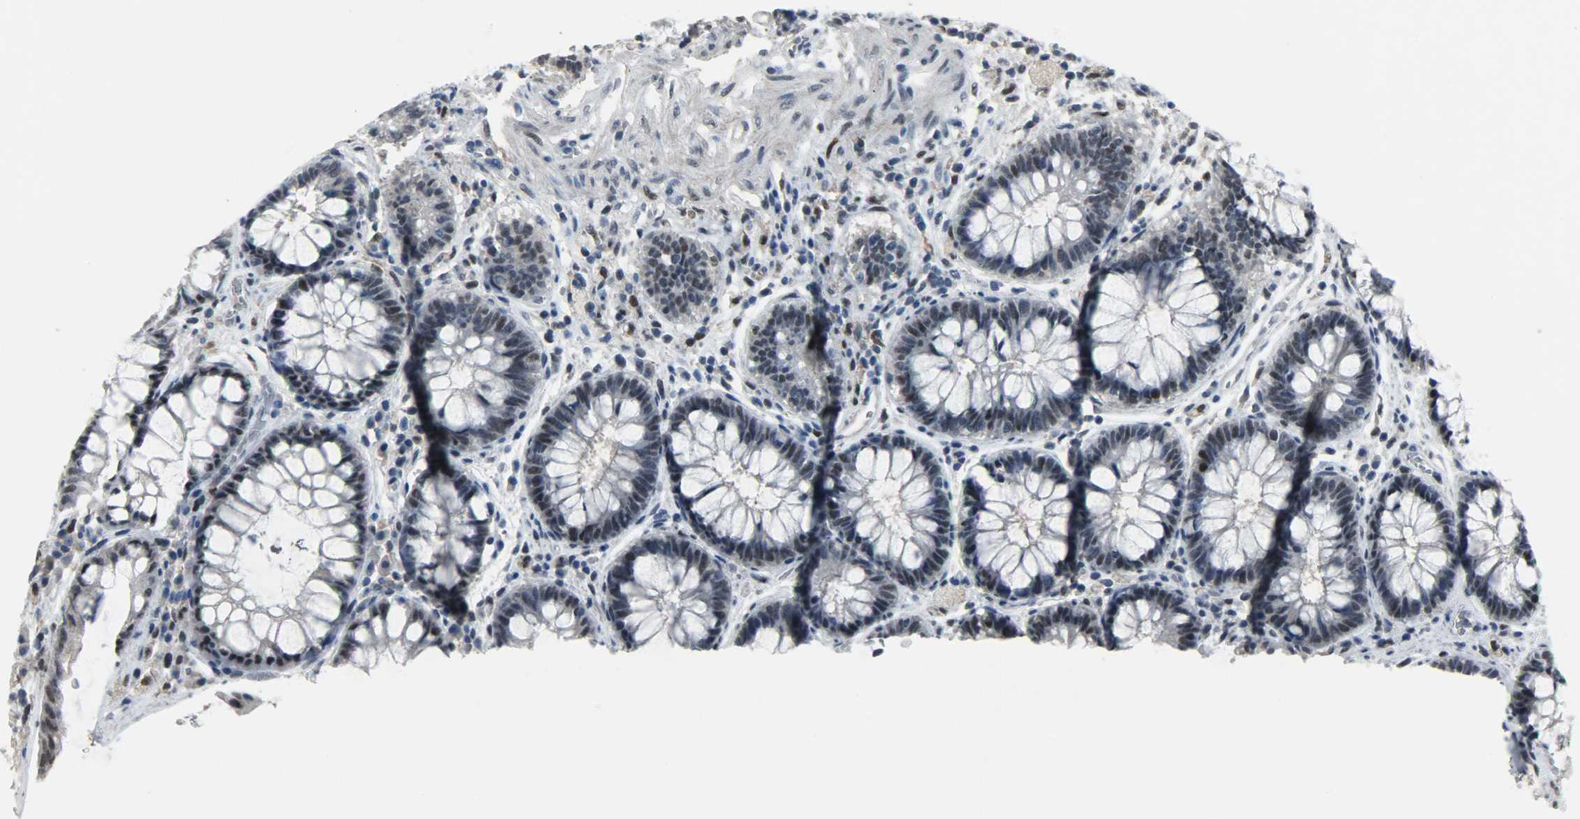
{"staining": {"intensity": "strong", "quantity": "25%-75%", "location": "nuclear"}, "tissue": "rectum", "cell_type": "Glandular cells", "image_type": "normal", "snomed": [{"axis": "morphology", "description": "Normal tissue, NOS"}, {"axis": "topography", "description": "Rectum"}], "caption": "IHC histopathology image of benign rectum: human rectum stained using immunohistochemistry (IHC) shows high levels of strong protein expression localized specifically in the nuclear of glandular cells, appearing as a nuclear brown color.", "gene": "PPARG", "patient": {"sex": "female", "age": 46}}